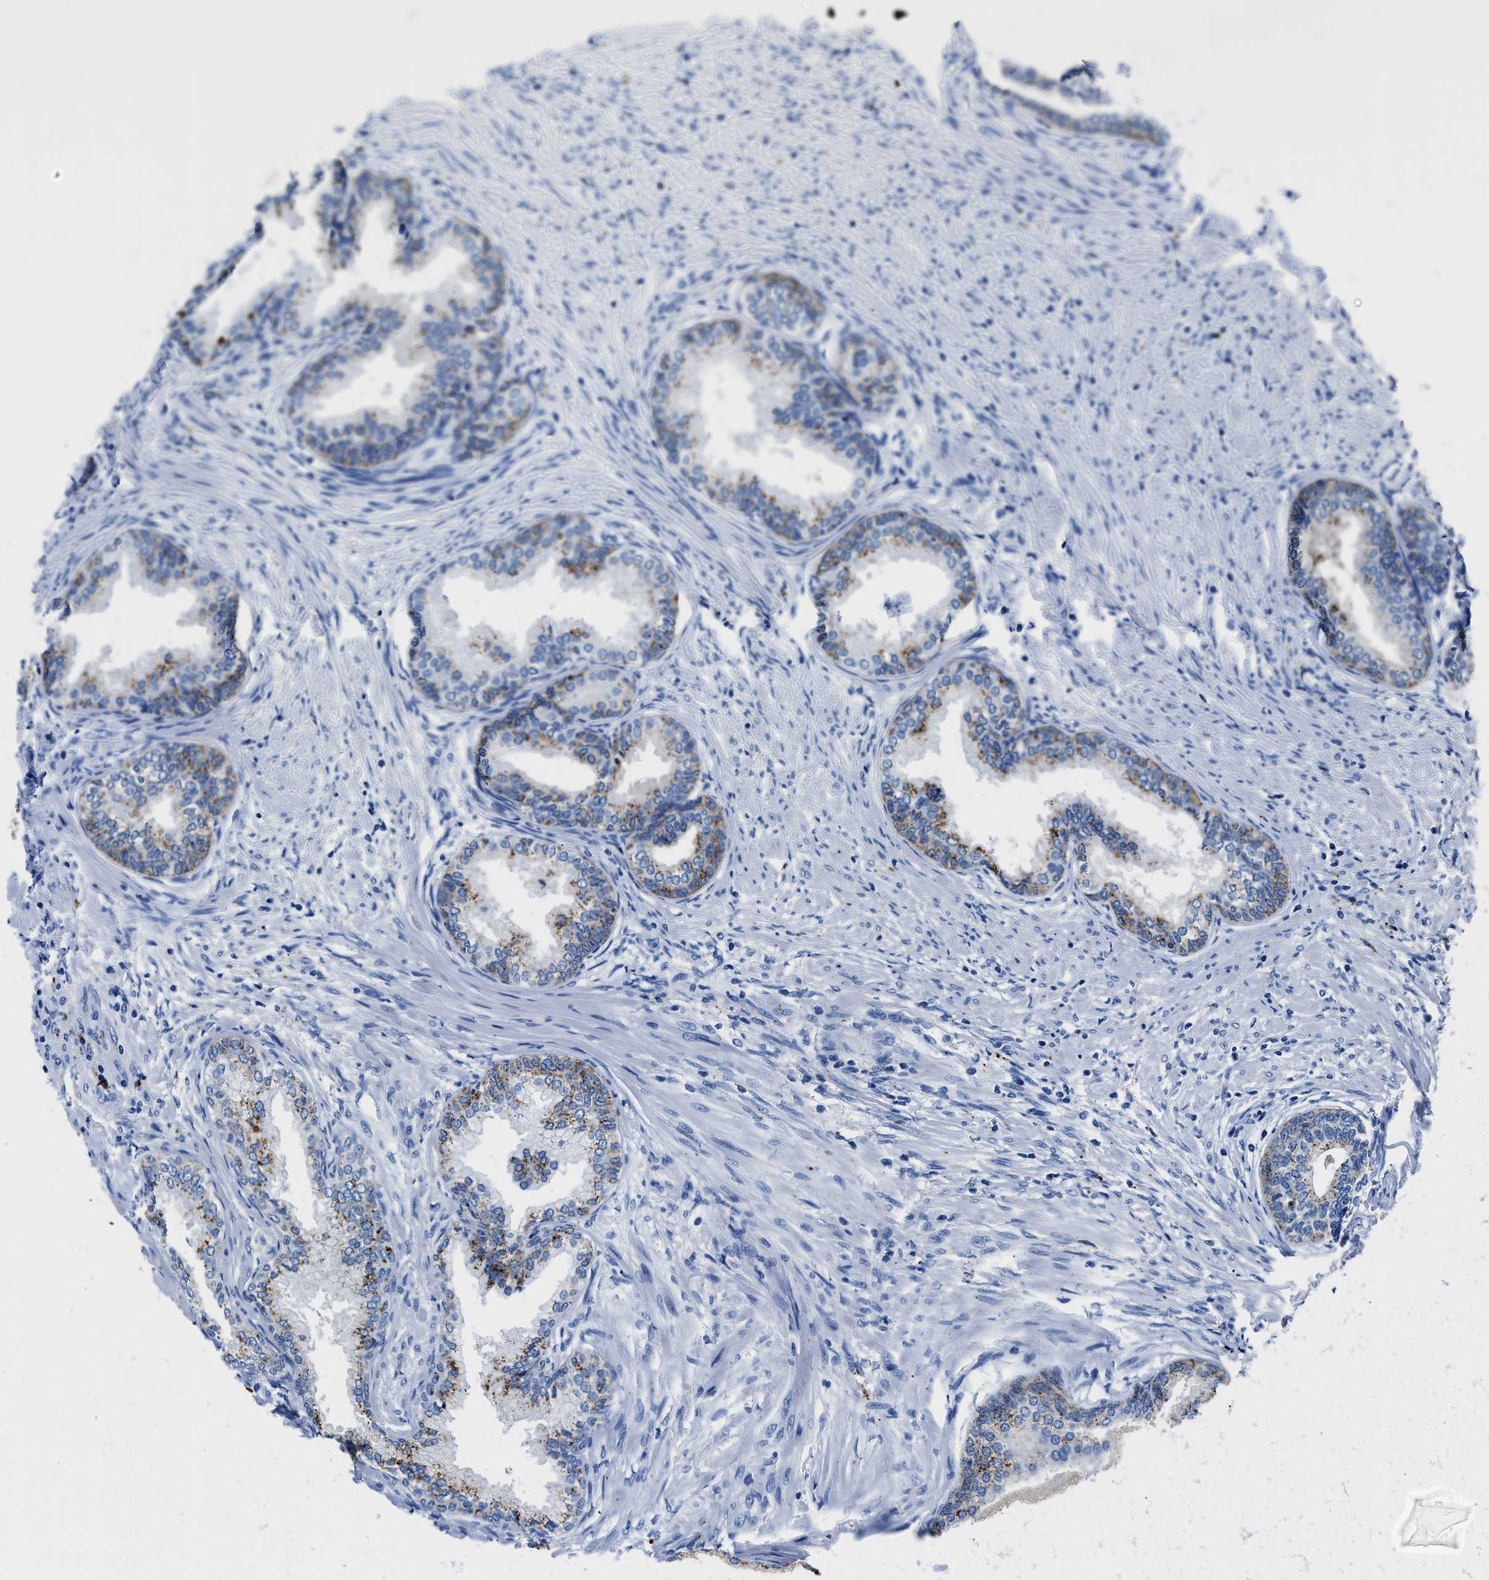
{"staining": {"intensity": "moderate", "quantity": "25%-75%", "location": "cytoplasmic/membranous"}, "tissue": "prostate", "cell_type": "Glandular cells", "image_type": "normal", "snomed": [{"axis": "morphology", "description": "Normal tissue, NOS"}, {"axis": "topography", "description": "Prostate"}], "caption": "Human prostate stained with a brown dye exhibits moderate cytoplasmic/membranous positive positivity in approximately 25%-75% of glandular cells.", "gene": "OR14K1", "patient": {"sex": "male", "age": 76}}